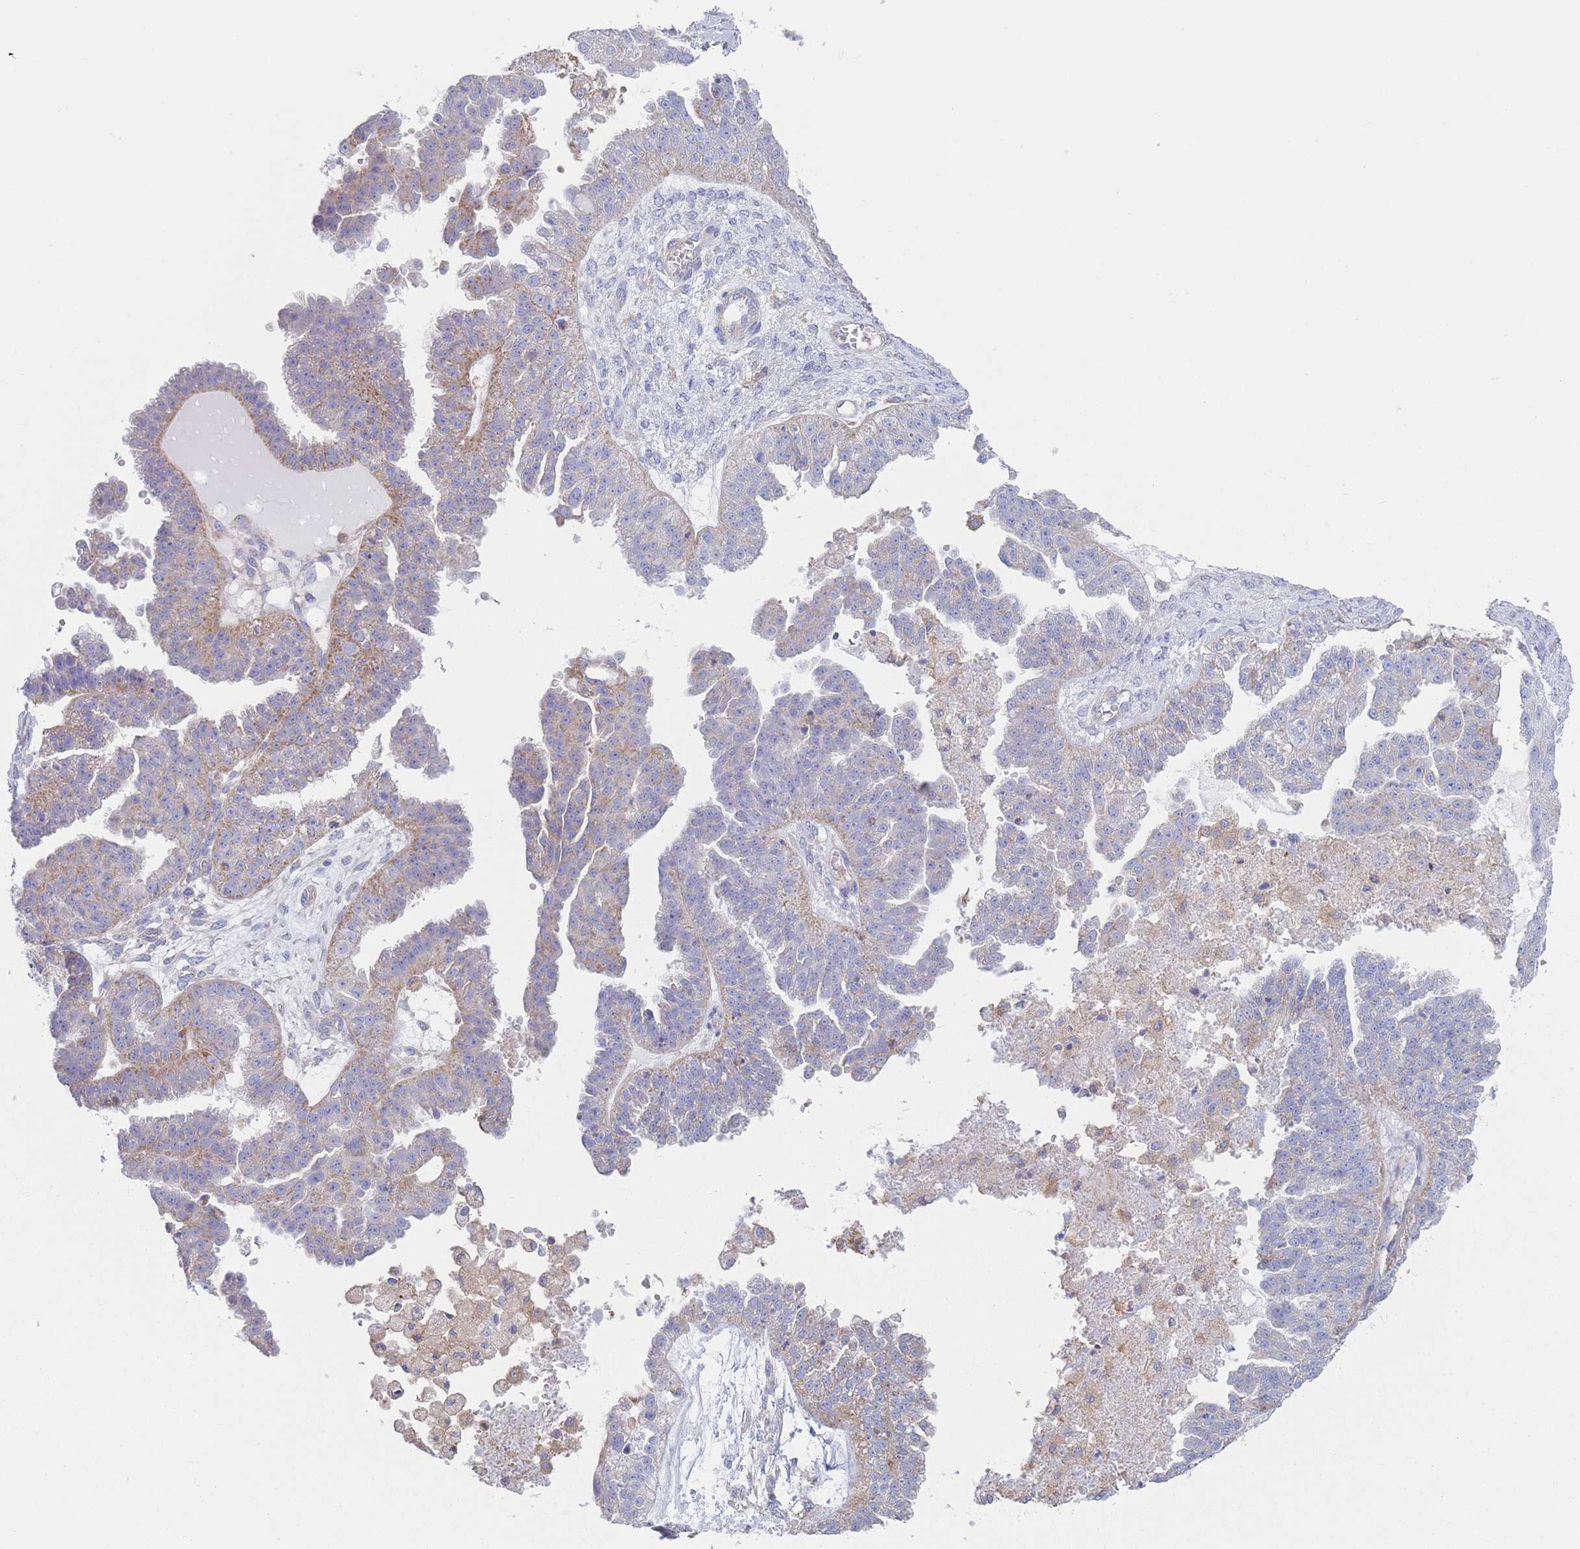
{"staining": {"intensity": "moderate", "quantity": "<25%", "location": "cytoplasmic/membranous"}, "tissue": "ovarian cancer", "cell_type": "Tumor cells", "image_type": "cancer", "snomed": [{"axis": "morphology", "description": "Cystadenocarcinoma, serous, NOS"}, {"axis": "topography", "description": "Ovary"}], "caption": "A brown stain highlights moderate cytoplasmic/membranous expression of a protein in human ovarian serous cystadenocarcinoma tumor cells.", "gene": "ADH1A", "patient": {"sex": "female", "age": 58}}